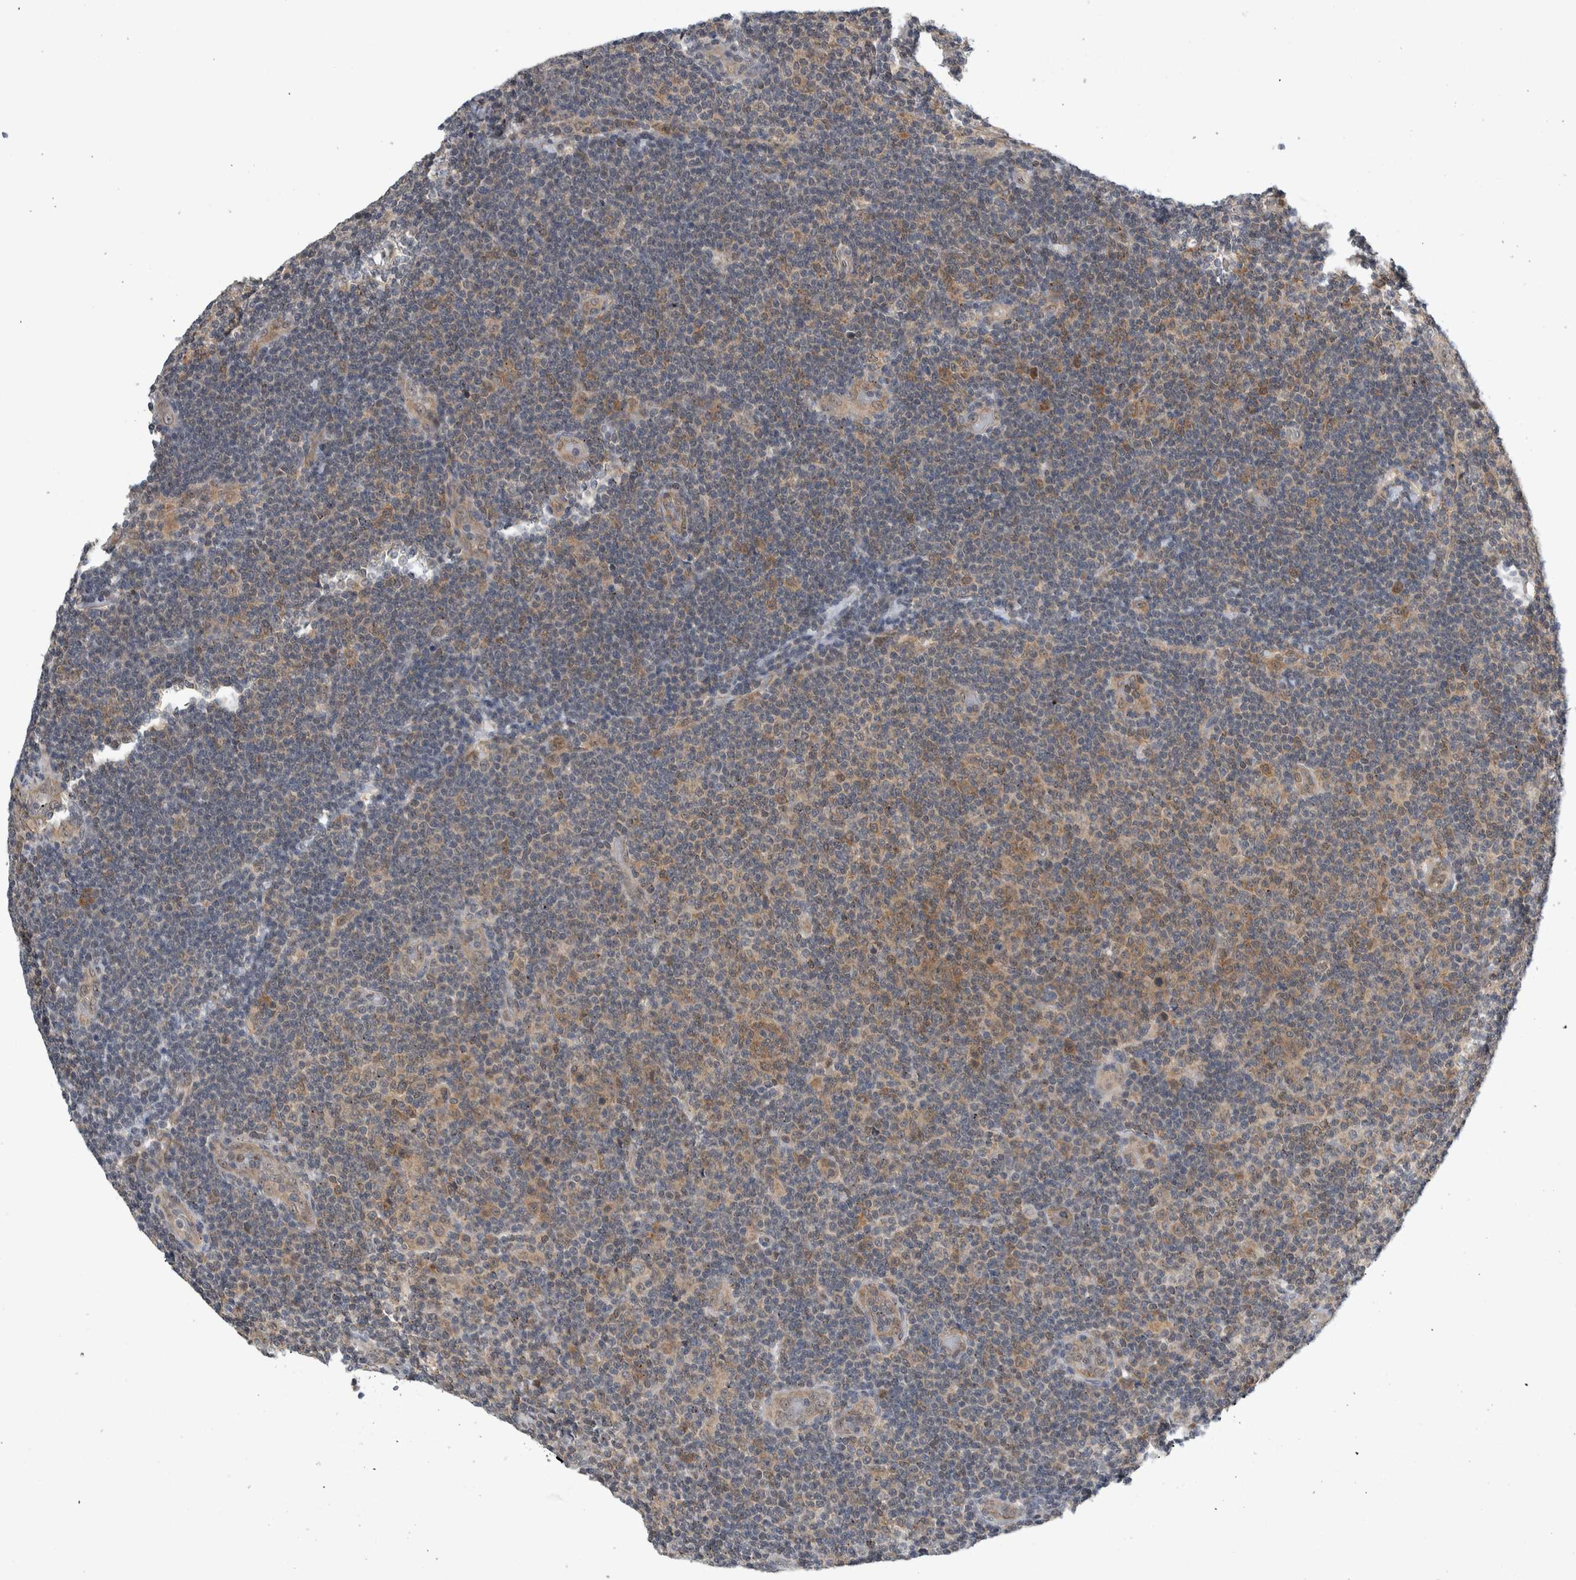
{"staining": {"intensity": "moderate", "quantity": "25%-75%", "location": "cytoplasmic/membranous"}, "tissue": "lymphoma", "cell_type": "Tumor cells", "image_type": "cancer", "snomed": [{"axis": "morphology", "description": "Malignant lymphoma, non-Hodgkin's type, Low grade"}, {"axis": "topography", "description": "Lymph node"}], "caption": "An immunohistochemistry photomicrograph of neoplastic tissue is shown. Protein staining in brown labels moderate cytoplasmic/membranous positivity in malignant lymphoma, non-Hodgkin's type (low-grade) within tumor cells.", "gene": "CCDC43", "patient": {"sex": "male", "age": 83}}